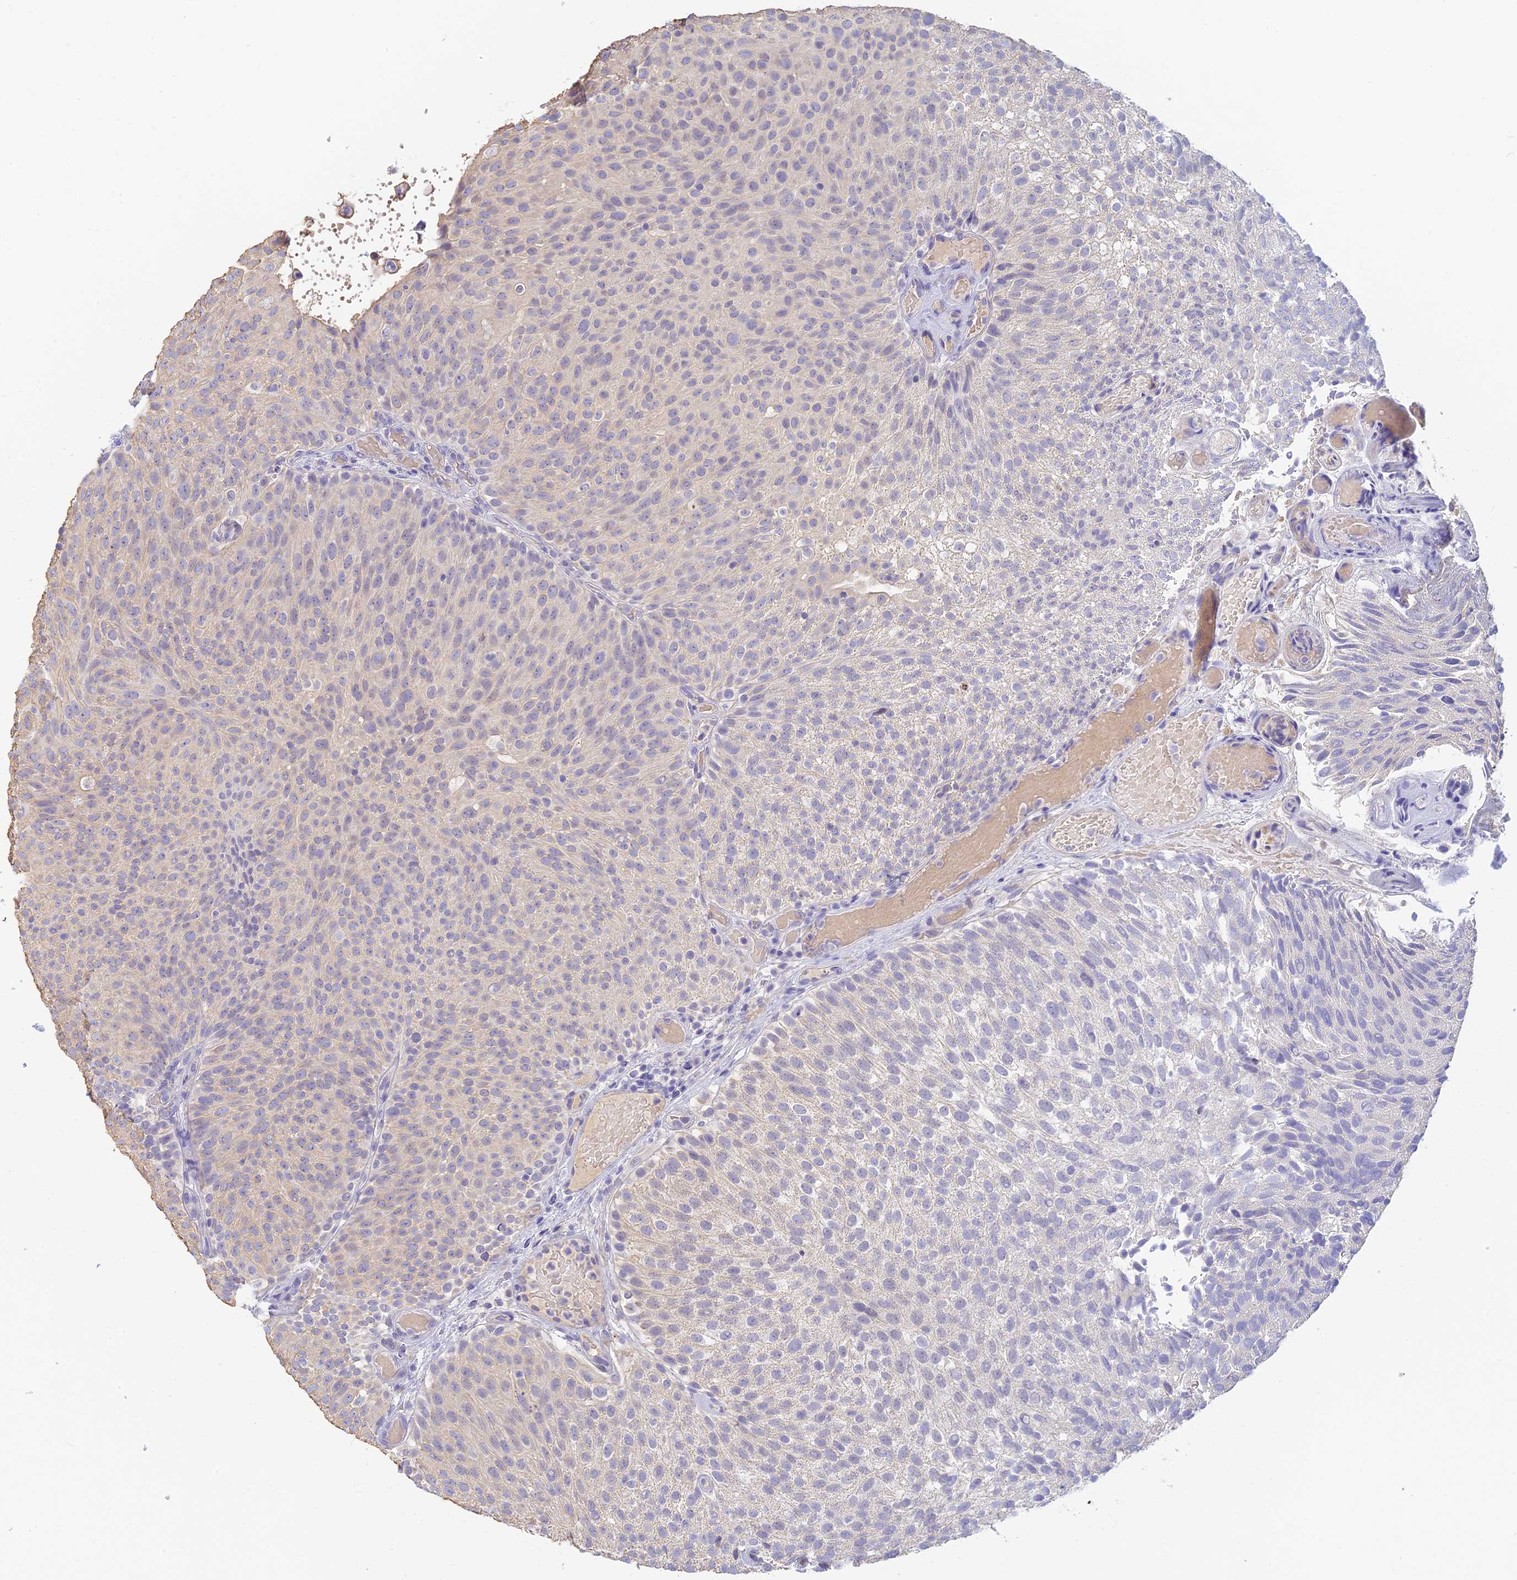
{"staining": {"intensity": "negative", "quantity": "none", "location": "none"}, "tissue": "urothelial cancer", "cell_type": "Tumor cells", "image_type": "cancer", "snomed": [{"axis": "morphology", "description": "Urothelial carcinoma, Low grade"}, {"axis": "topography", "description": "Urinary bladder"}], "caption": "Immunohistochemistry of human low-grade urothelial carcinoma reveals no positivity in tumor cells.", "gene": "INTS13", "patient": {"sex": "male", "age": 78}}